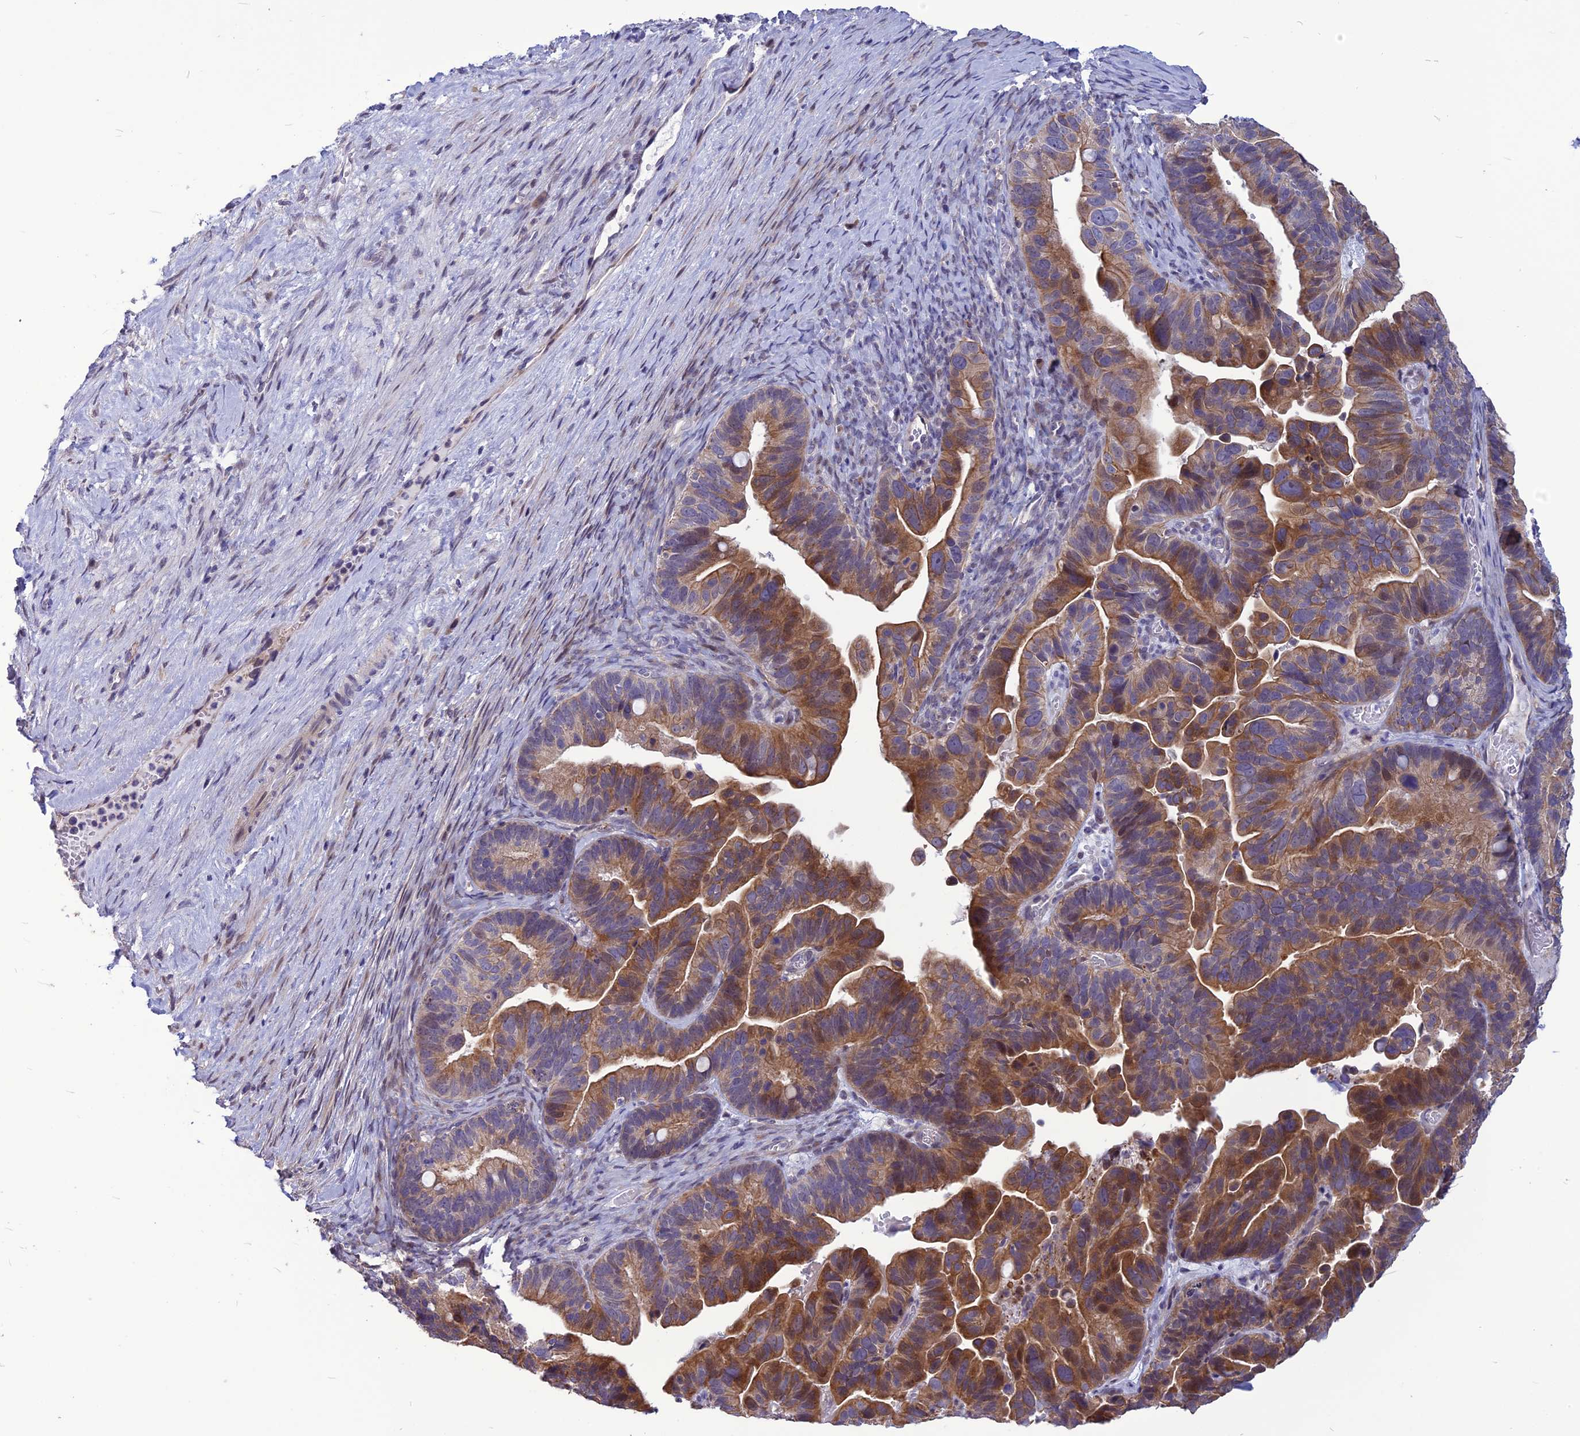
{"staining": {"intensity": "strong", "quantity": "25%-75%", "location": "cytoplasmic/membranous"}, "tissue": "ovarian cancer", "cell_type": "Tumor cells", "image_type": "cancer", "snomed": [{"axis": "morphology", "description": "Cystadenocarcinoma, serous, NOS"}, {"axis": "topography", "description": "Ovary"}], "caption": "Immunohistochemical staining of human ovarian cancer (serous cystadenocarcinoma) displays strong cytoplasmic/membranous protein expression in approximately 25%-75% of tumor cells.", "gene": "SPG21", "patient": {"sex": "female", "age": 56}}